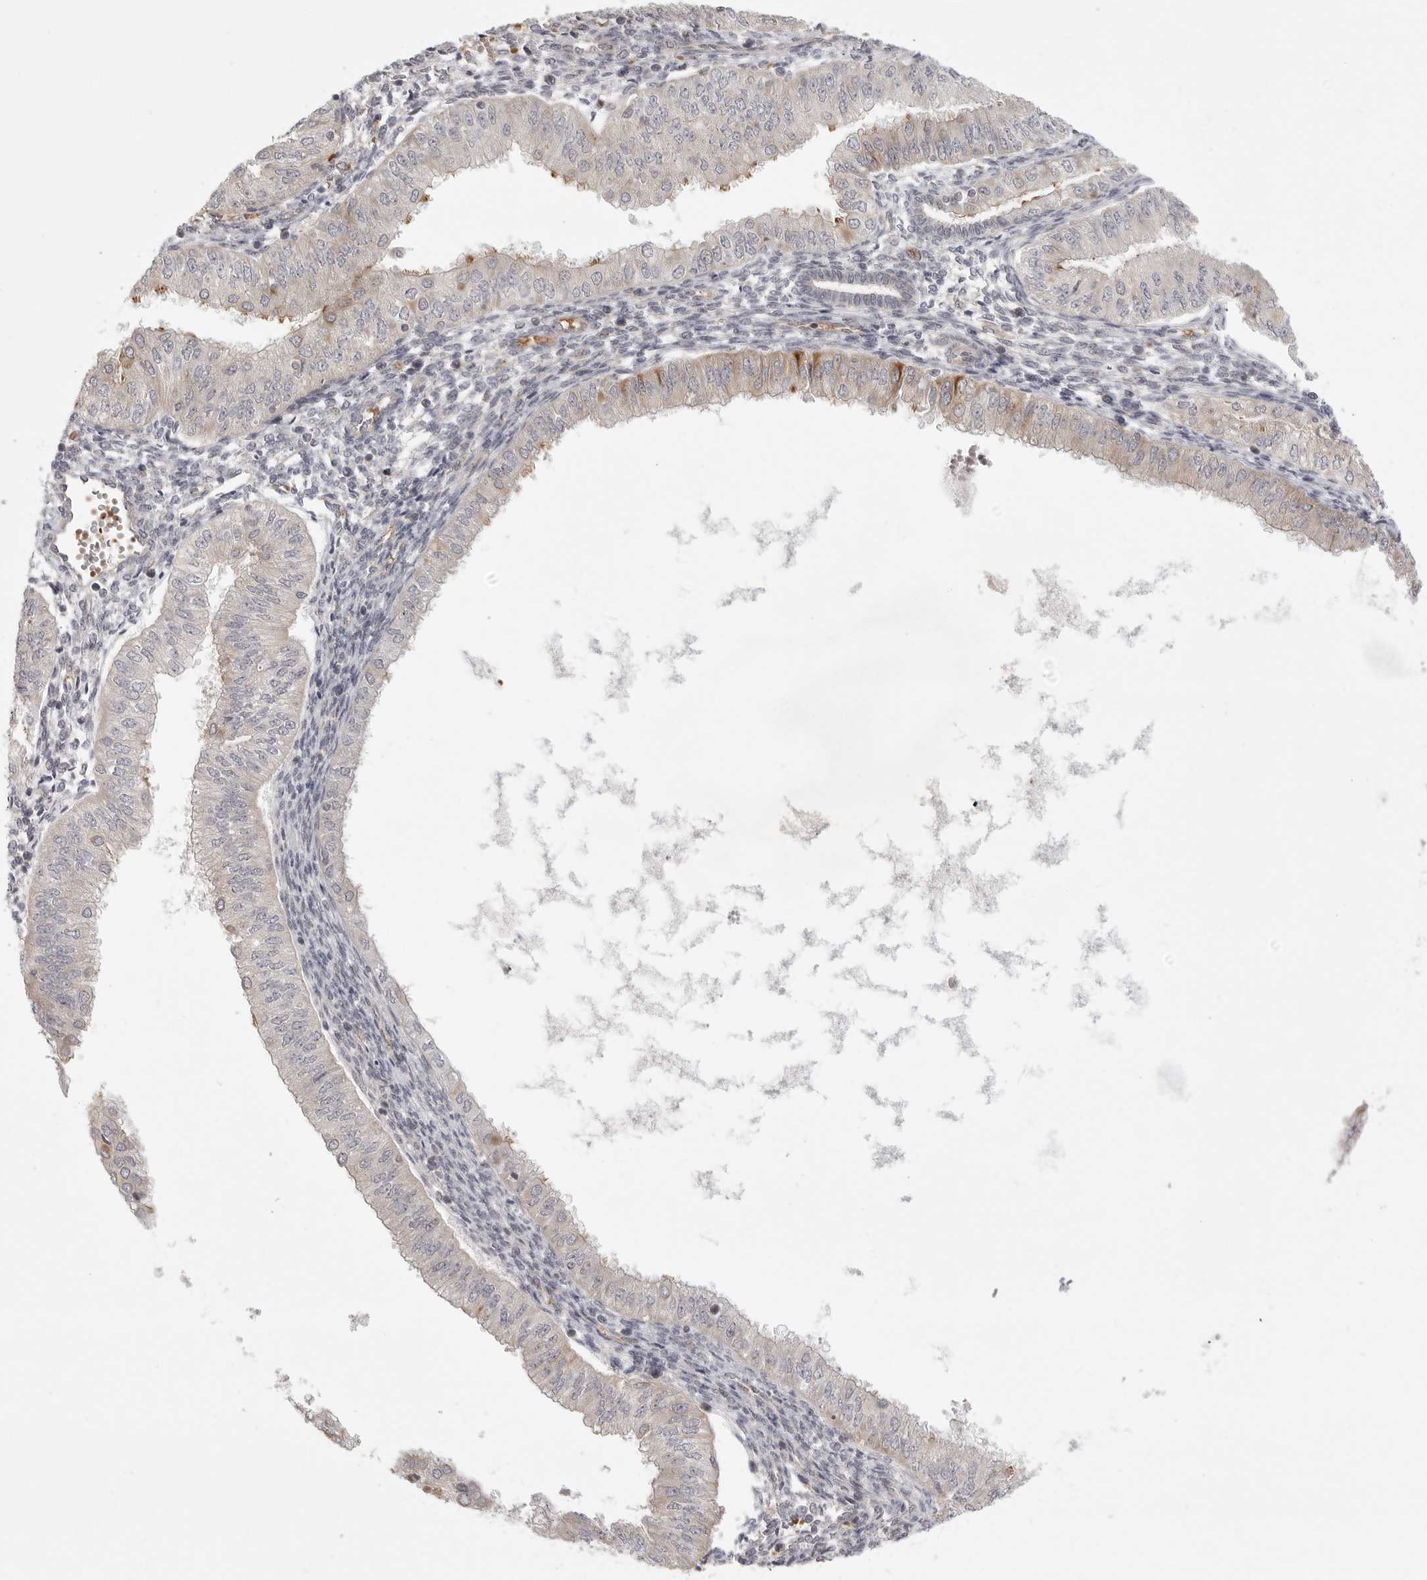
{"staining": {"intensity": "negative", "quantity": "none", "location": "none"}, "tissue": "endometrial cancer", "cell_type": "Tumor cells", "image_type": "cancer", "snomed": [{"axis": "morphology", "description": "Normal tissue, NOS"}, {"axis": "morphology", "description": "Adenocarcinoma, NOS"}, {"axis": "topography", "description": "Endometrium"}], "caption": "There is no significant expression in tumor cells of endometrial cancer. The staining is performed using DAB (3,3'-diaminobenzidine) brown chromogen with nuclei counter-stained in using hematoxylin.", "gene": "CCPG1", "patient": {"sex": "female", "age": 53}}